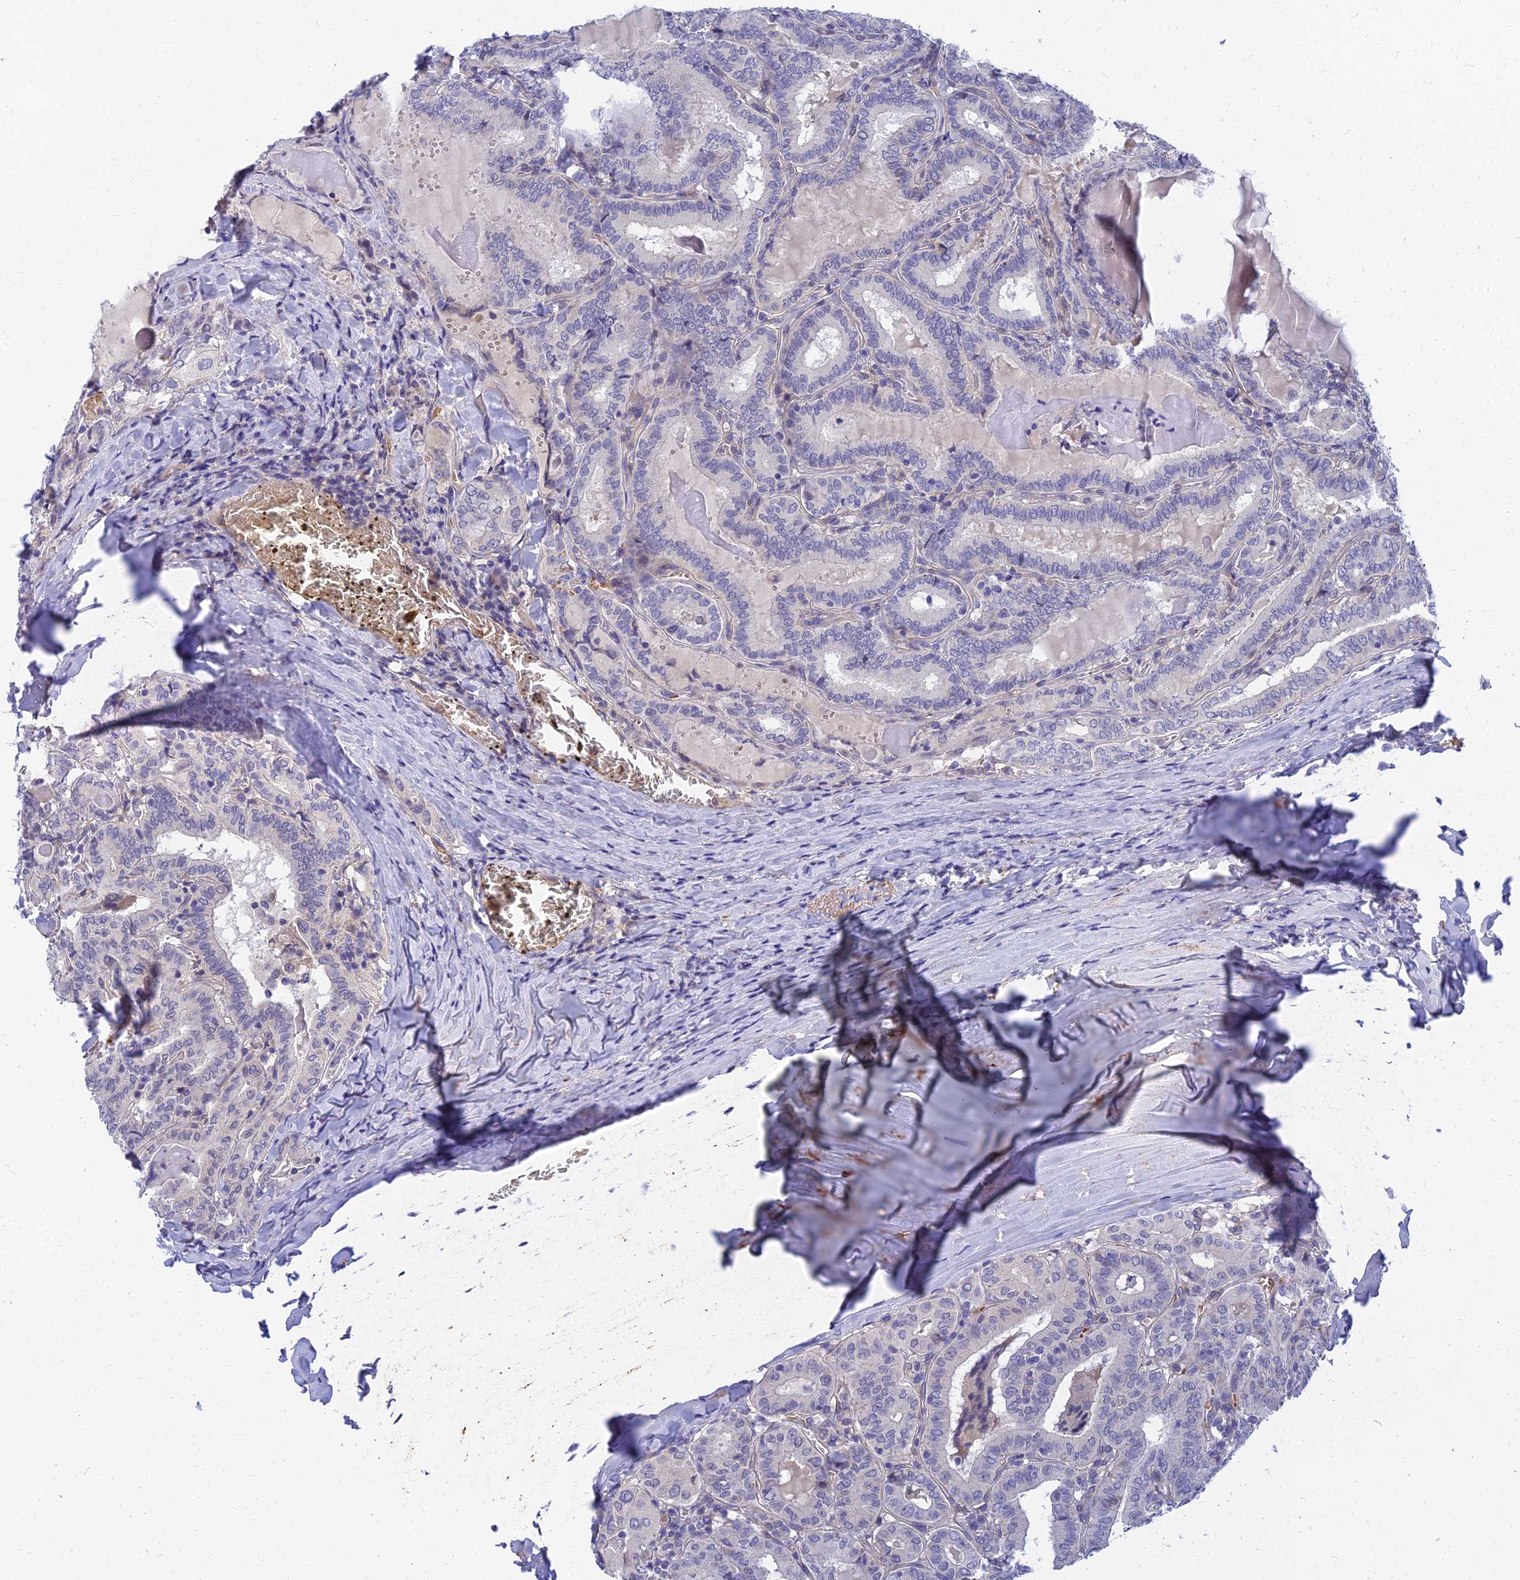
{"staining": {"intensity": "negative", "quantity": "none", "location": "none"}, "tissue": "thyroid cancer", "cell_type": "Tumor cells", "image_type": "cancer", "snomed": [{"axis": "morphology", "description": "Papillary adenocarcinoma, NOS"}, {"axis": "topography", "description": "Thyroid gland"}], "caption": "DAB immunohistochemical staining of thyroid cancer (papillary adenocarcinoma) exhibits no significant expression in tumor cells.", "gene": "ANKS4B", "patient": {"sex": "female", "age": 72}}